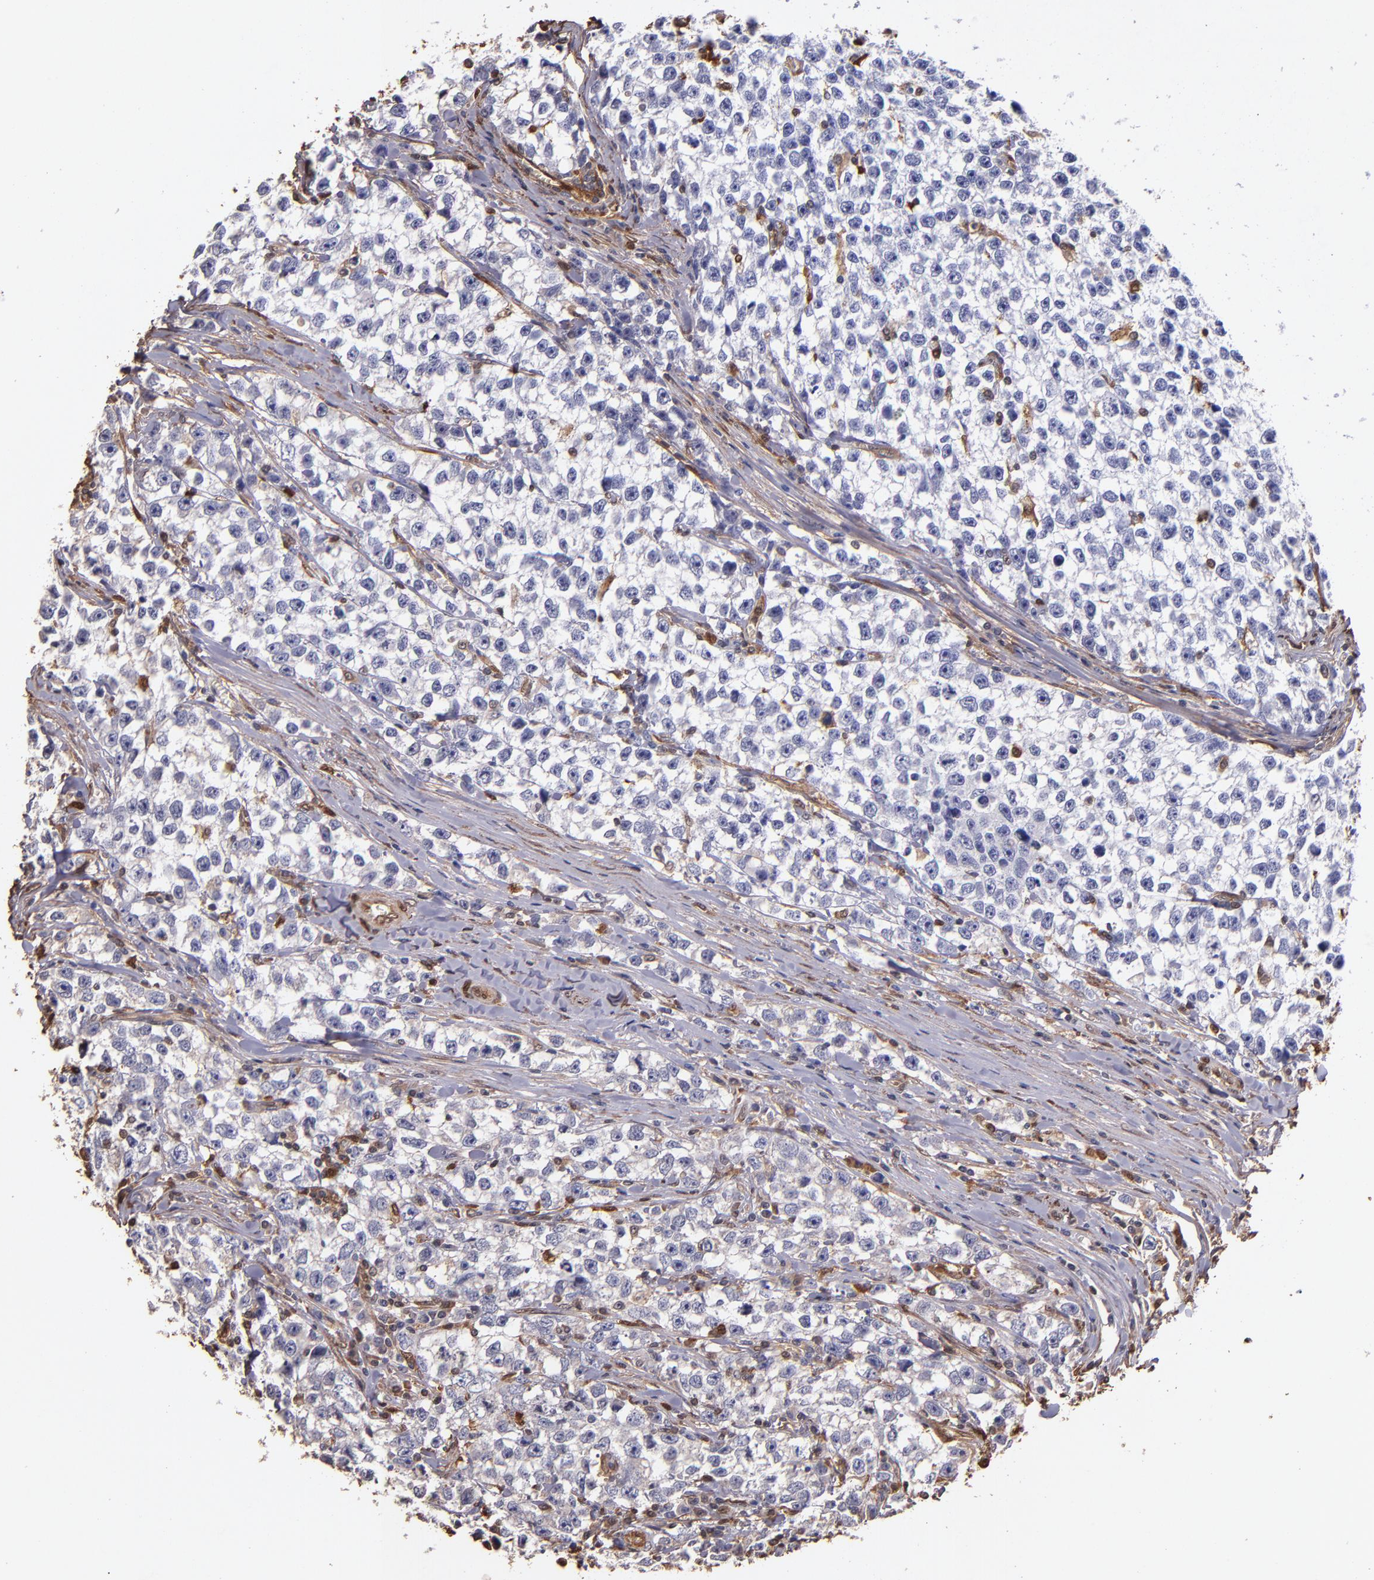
{"staining": {"intensity": "negative", "quantity": "none", "location": "none"}, "tissue": "testis cancer", "cell_type": "Tumor cells", "image_type": "cancer", "snomed": [{"axis": "morphology", "description": "Seminoma, NOS"}, {"axis": "morphology", "description": "Carcinoma, Embryonal, NOS"}, {"axis": "topography", "description": "Testis"}], "caption": "Photomicrograph shows no significant protein staining in tumor cells of testis cancer.", "gene": "S100A6", "patient": {"sex": "male", "age": 30}}